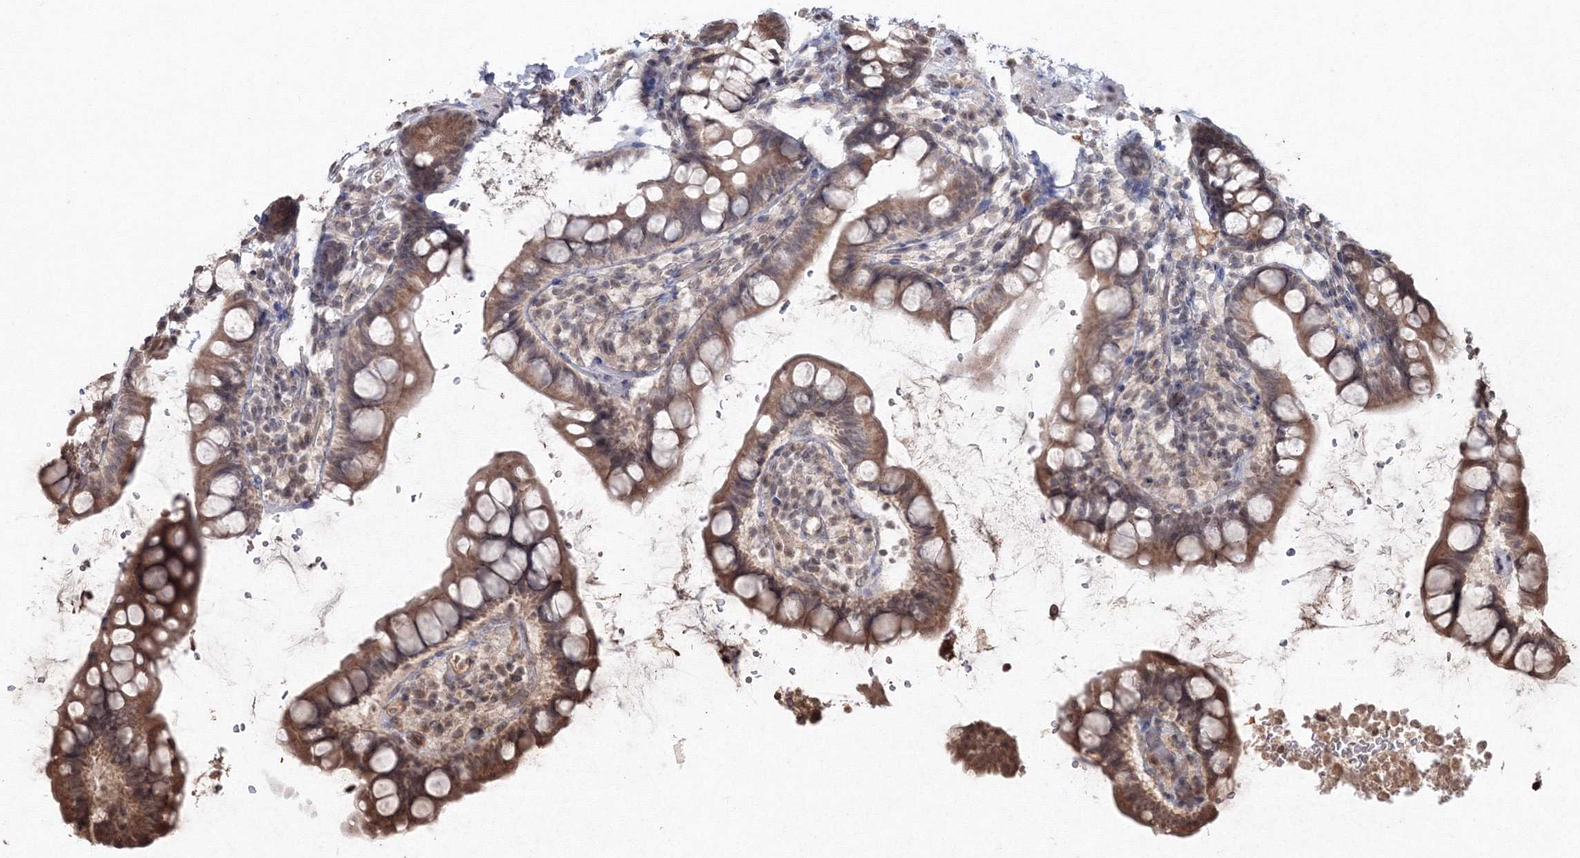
{"staining": {"intensity": "moderate", "quantity": ">75%", "location": "cytoplasmic/membranous,nuclear"}, "tissue": "small intestine", "cell_type": "Glandular cells", "image_type": "normal", "snomed": [{"axis": "morphology", "description": "Normal tissue, NOS"}, {"axis": "topography", "description": "Smooth muscle"}, {"axis": "topography", "description": "Small intestine"}], "caption": "High-magnification brightfield microscopy of normal small intestine stained with DAB (brown) and counterstained with hematoxylin (blue). glandular cells exhibit moderate cytoplasmic/membranous,nuclear expression is identified in approximately>75% of cells. The staining was performed using DAB to visualize the protein expression in brown, while the nuclei were stained in blue with hematoxylin (Magnification: 20x).", "gene": "PEX13", "patient": {"sex": "female", "age": 84}}